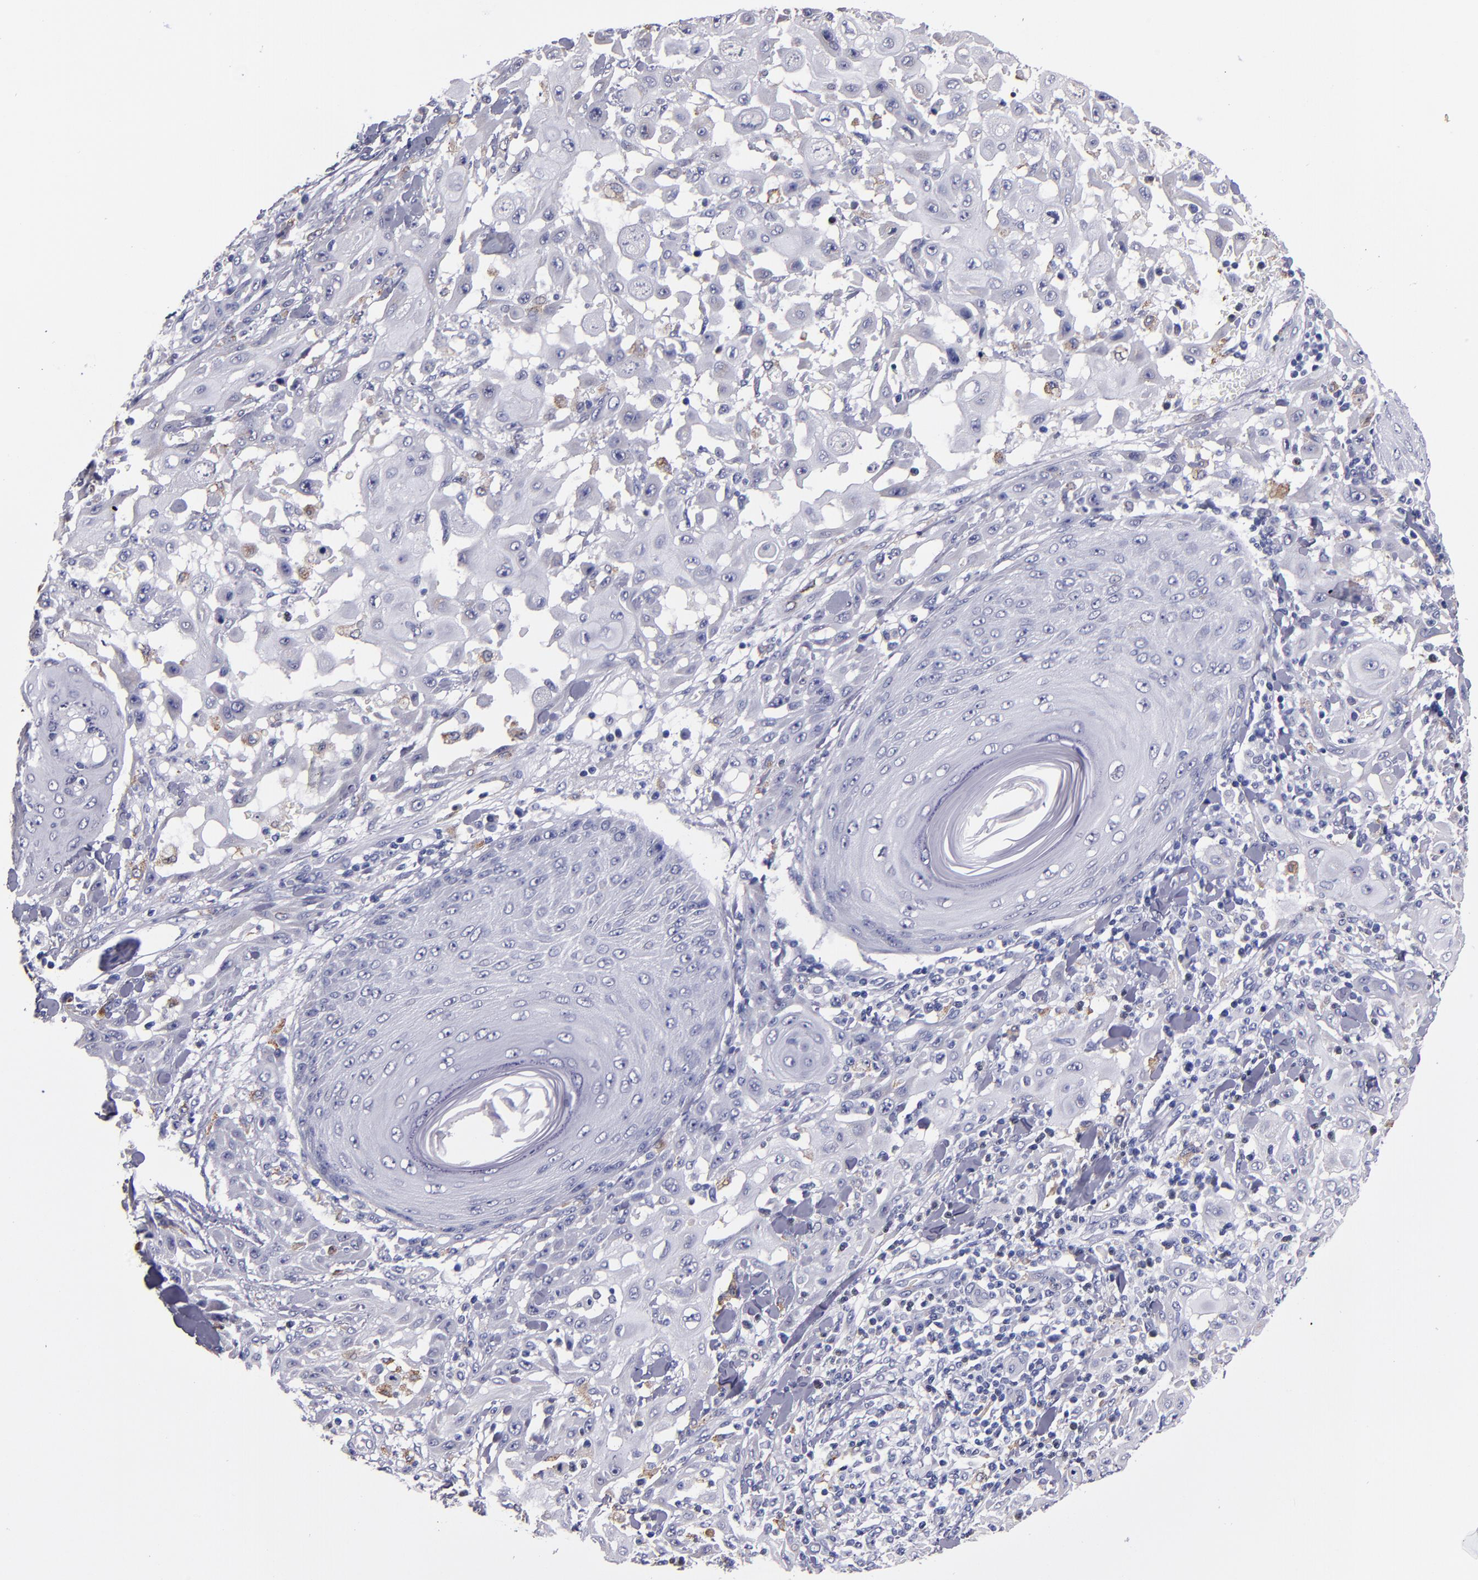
{"staining": {"intensity": "negative", "quantity": "none", "location": "none"}, "tissue": "skin cancer", "cell_type": "Tumor cells", "image_type": "cancer", "snomed": [{"axis": "morphology", "description": "Squamous cell carcinoma, NOS"}, {"axis": "topography", "description": "Skin"}], "caption": "DAB (3,3'-diaminobenzidine) immunohistochemical staining of skin cancer (squamous cell carcinoma) displays no significant staining in tumor cells.", "gene": "SELP", "patient": {"sex": "male", "age": 24}}